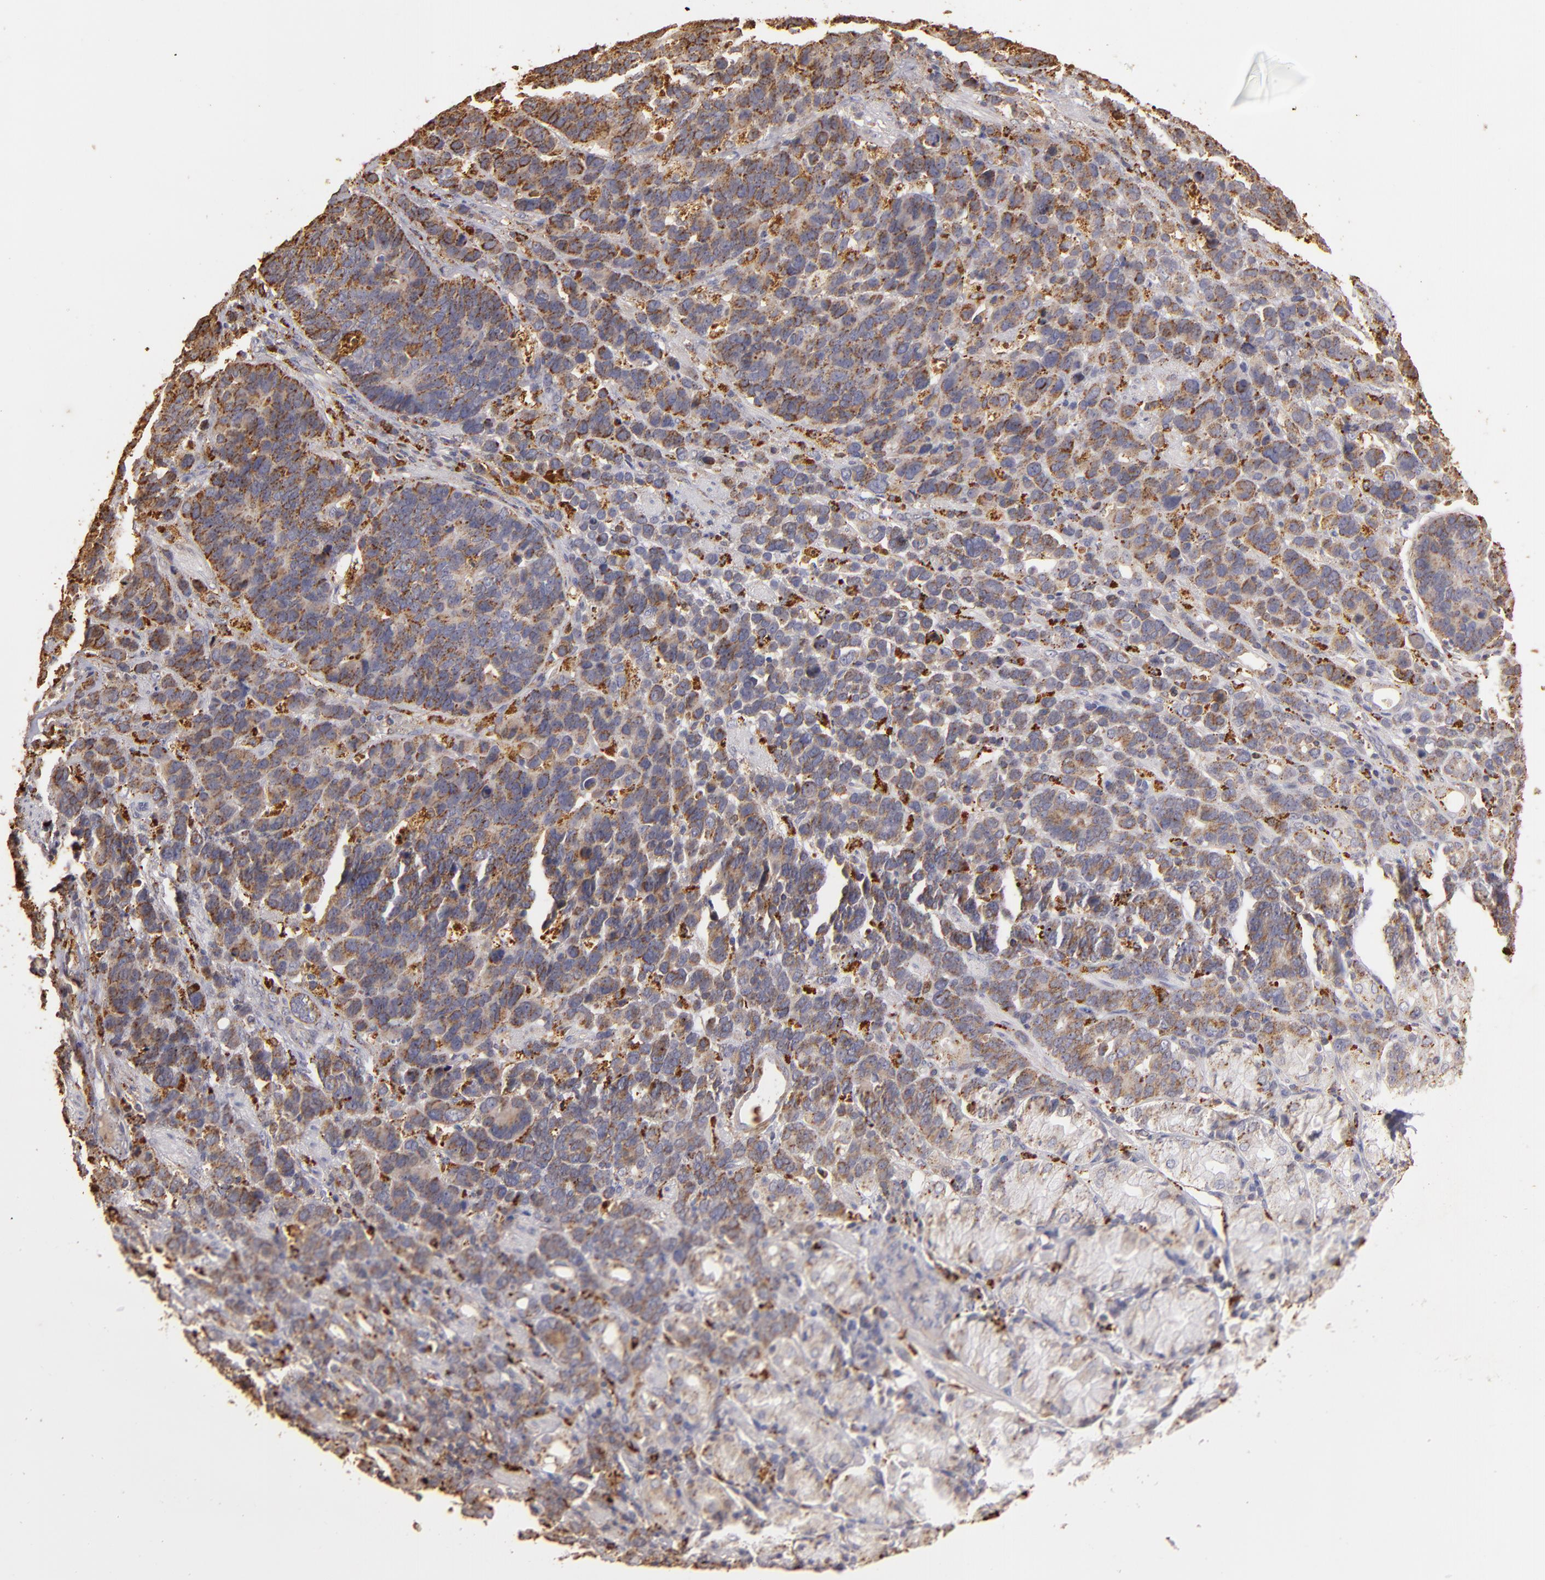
{"staining": {"intensity": "moderate", "quantity": ">75%", "location": "cytoplasmic/membranous"}, "tissue": "stomach cancer", "cell_type": "Tumor cells", "image_type": "cancer", "snomed": [{"axis": "morphology", "description": "Adenocarcinoma, NOS"}, {"axis": "topography", "description": "Stomach, upper"}], "caption": "The image shows a brown stain indicating the presence of a protein in the cytoplasmic/membranous of tumor cells in stomach adenocarcinoma.", "gene": "TRAF1", "patient": {"sex": "male", "age": 71}}